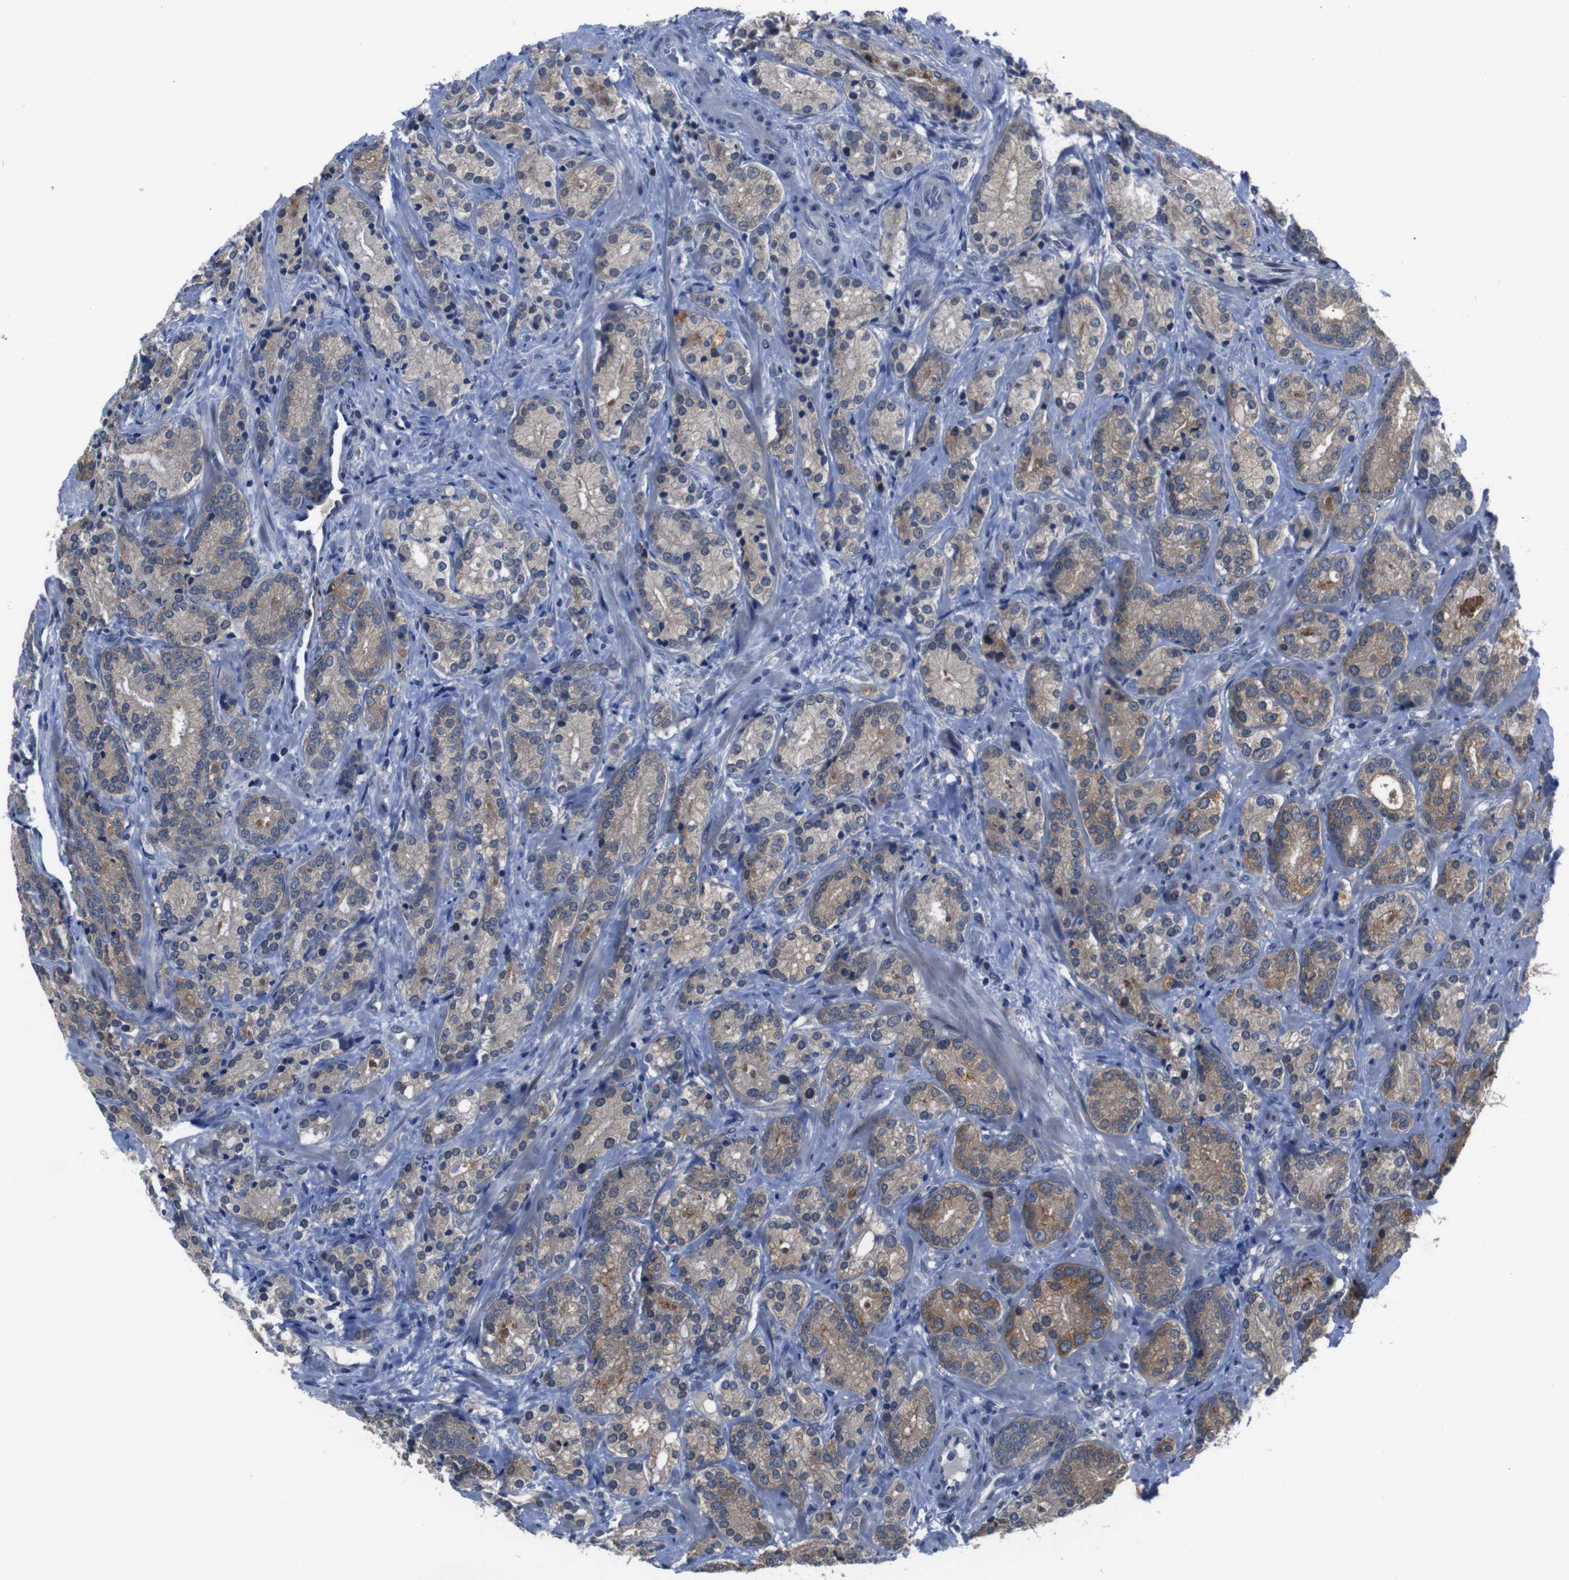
{"staining": {"intensity": "moderate", "quantity": ">75%", "location": "cytoplasmic/membranous"}, "tissue": "prostate cancer", "cell_type": "Tumor cells", "image_type": "cancer", "snomed": [{"axis": "morphology", "description": "Adenocarcinoma, High grade"}, {"axis": "topography", "description": "Prostate"}], "caption": "An immunohistochemistry (IHC) histopathology image of neoplastic tissue is shown. Protein staining in brown labels moderate cytoplasmic/membranous positivity in prostate cancer (high-grade adenocarcinoma) within tumor cells. Immunohistochemistry (ihc) stains the protein in brown and the nuclei are stained blue.", "gene": "SEMA4B", "patient": {"sex": "male", "age": 61}}